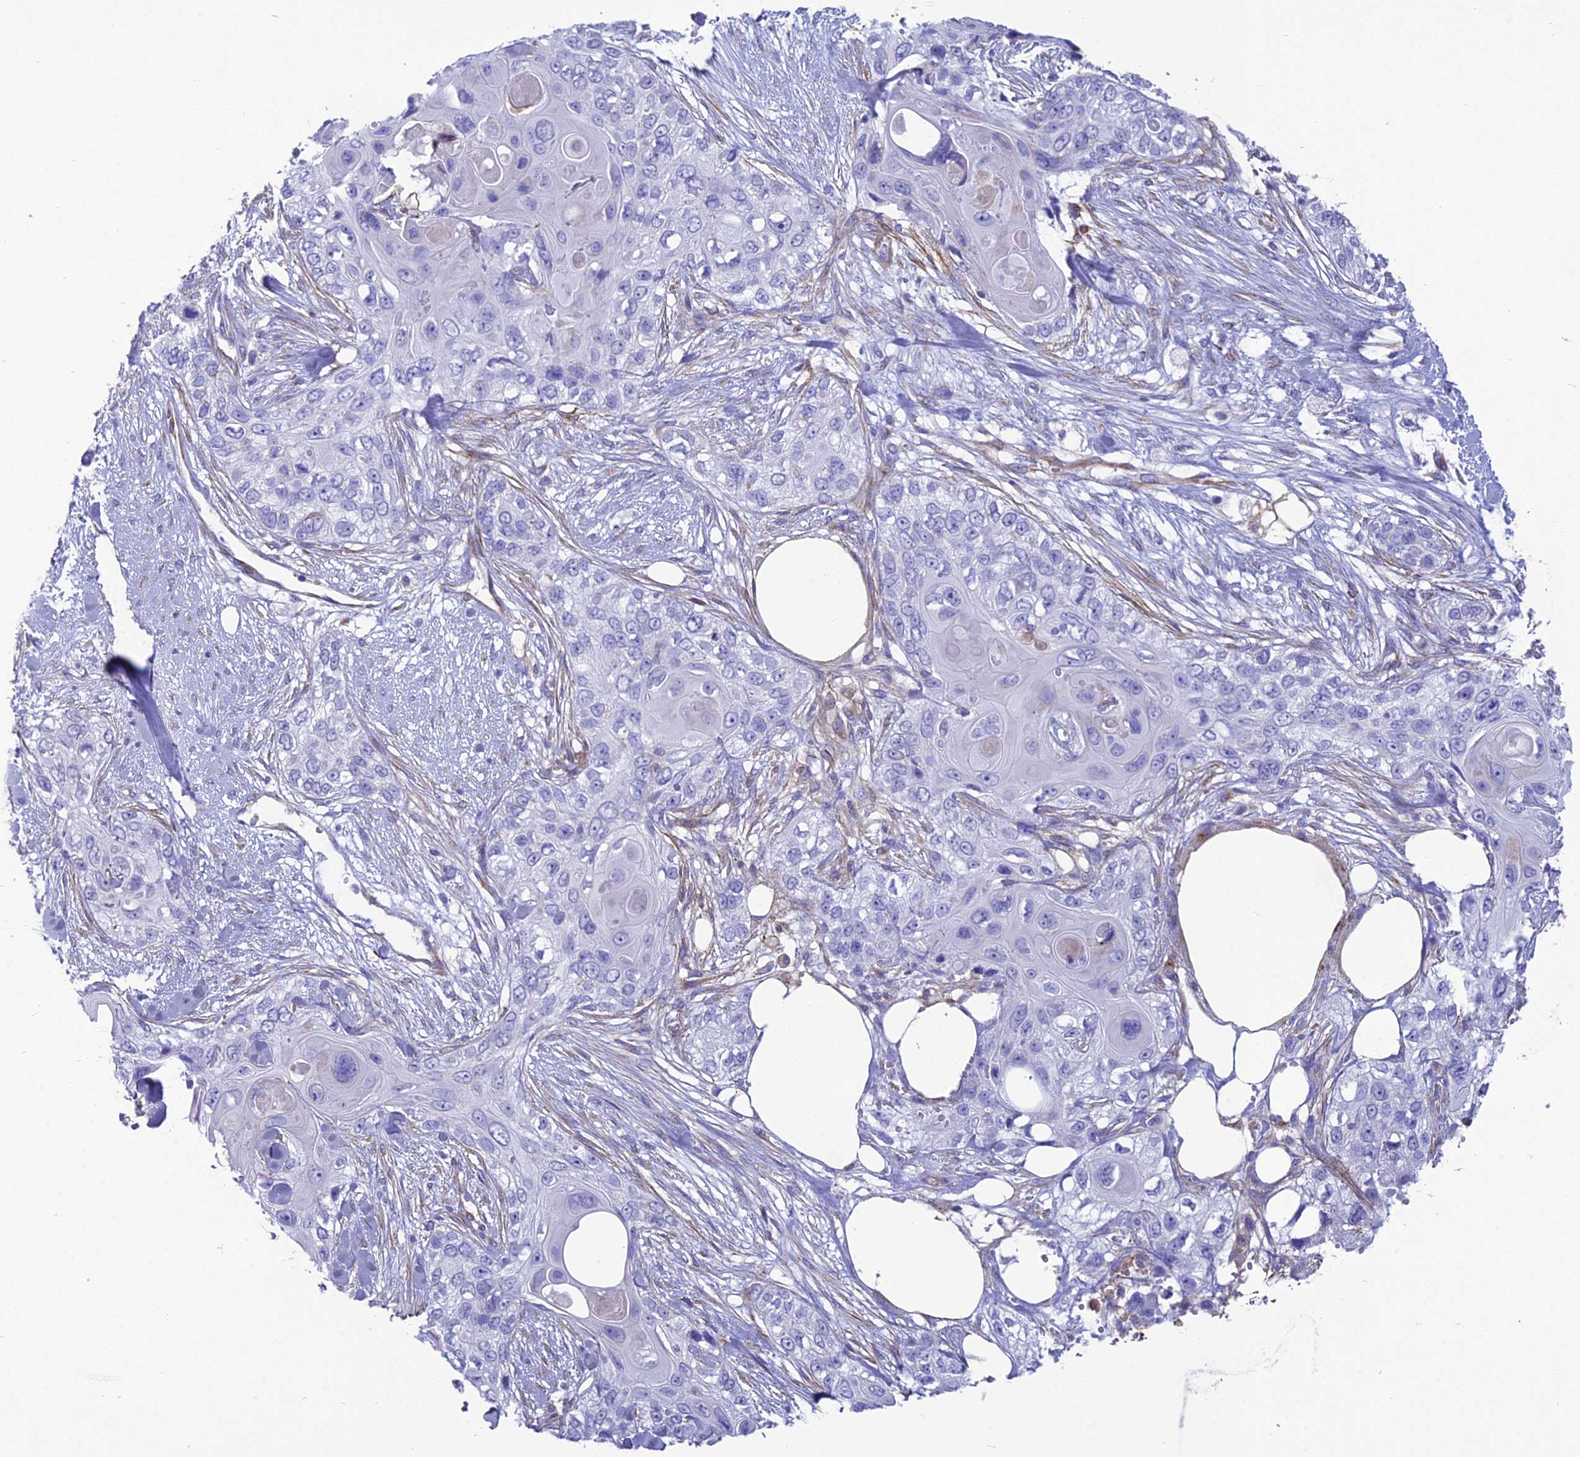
{"staining": {"intensity": "negative", "quantity": "none", "location": "none"}, "tissue": "skin cancer", "cell_type": "Tumor cells", "image_type": "cancer", "snomed": [{"axis": "morphology", "description": "Normal tissue, NOS"}, {"axis": "morphology", "description": "Squamous cell carcinoma, NOS"}, {"axis": "topography", "description": "Skin"}], "caption": "Immunohistochemistry (IHC) image of neoplastic tissue: human skin squamous cell carcinoma stained with DAB shows no significant protein staining in tumor cells.", "gene": "TNS1", "patient": {"sex": "male", "age": 72}}